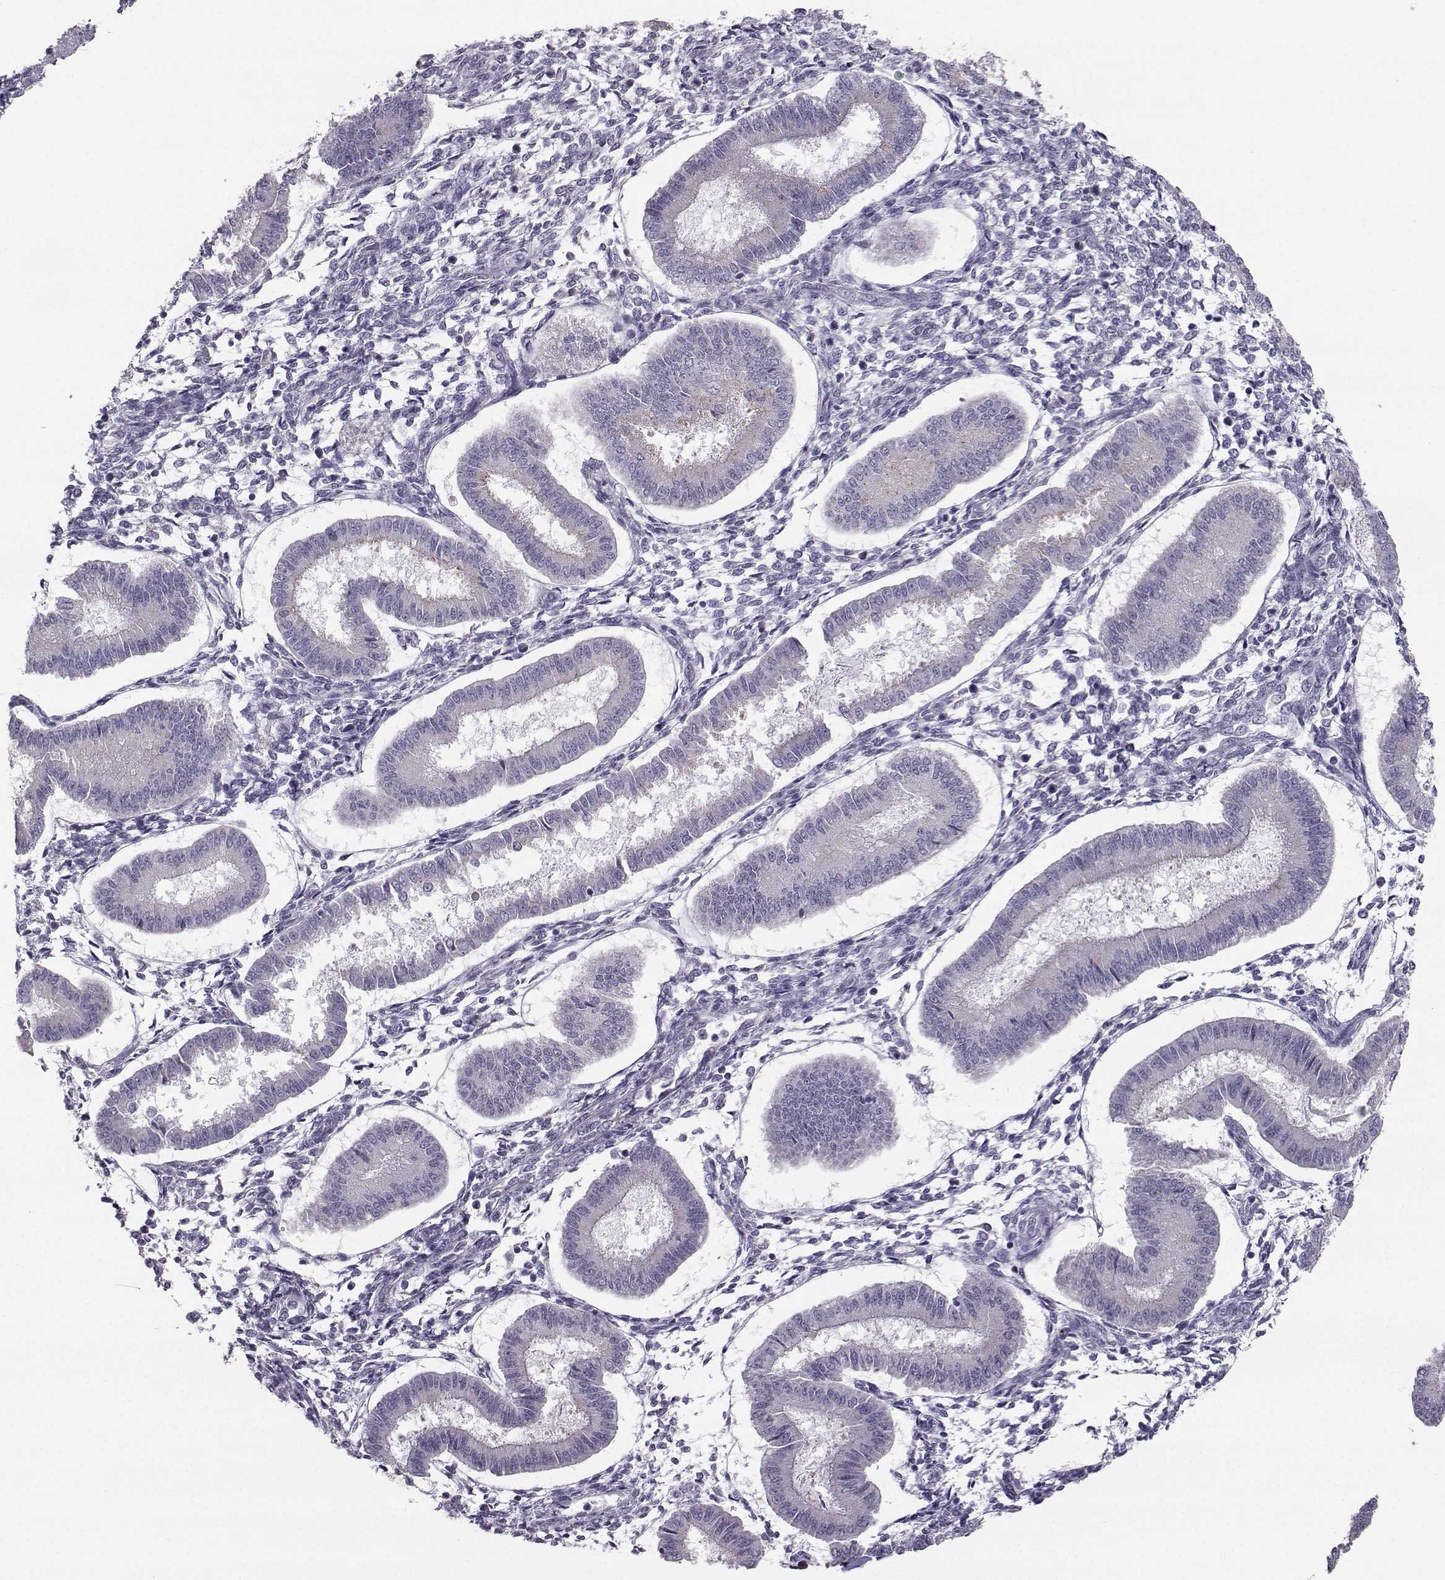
{"staining": {"intensity": "negative", "quantity": "none", "location": "none"}, "tissue": "endometrium", "cell_type": "Cells in endometrial stroma", "image_type": "normal", "snomed": [{"axis": "morphology", "description": "Normal tissue, NOS"}, {"axis": "topography", "description": "Endometrium"}], "caption": "Immunohistochemistry (IHC) of normal human endometrium exhibits no positivity in cells in endometrial stroma.", "gene": "CASR", "patient": {"sex": "female", "age": 43}}